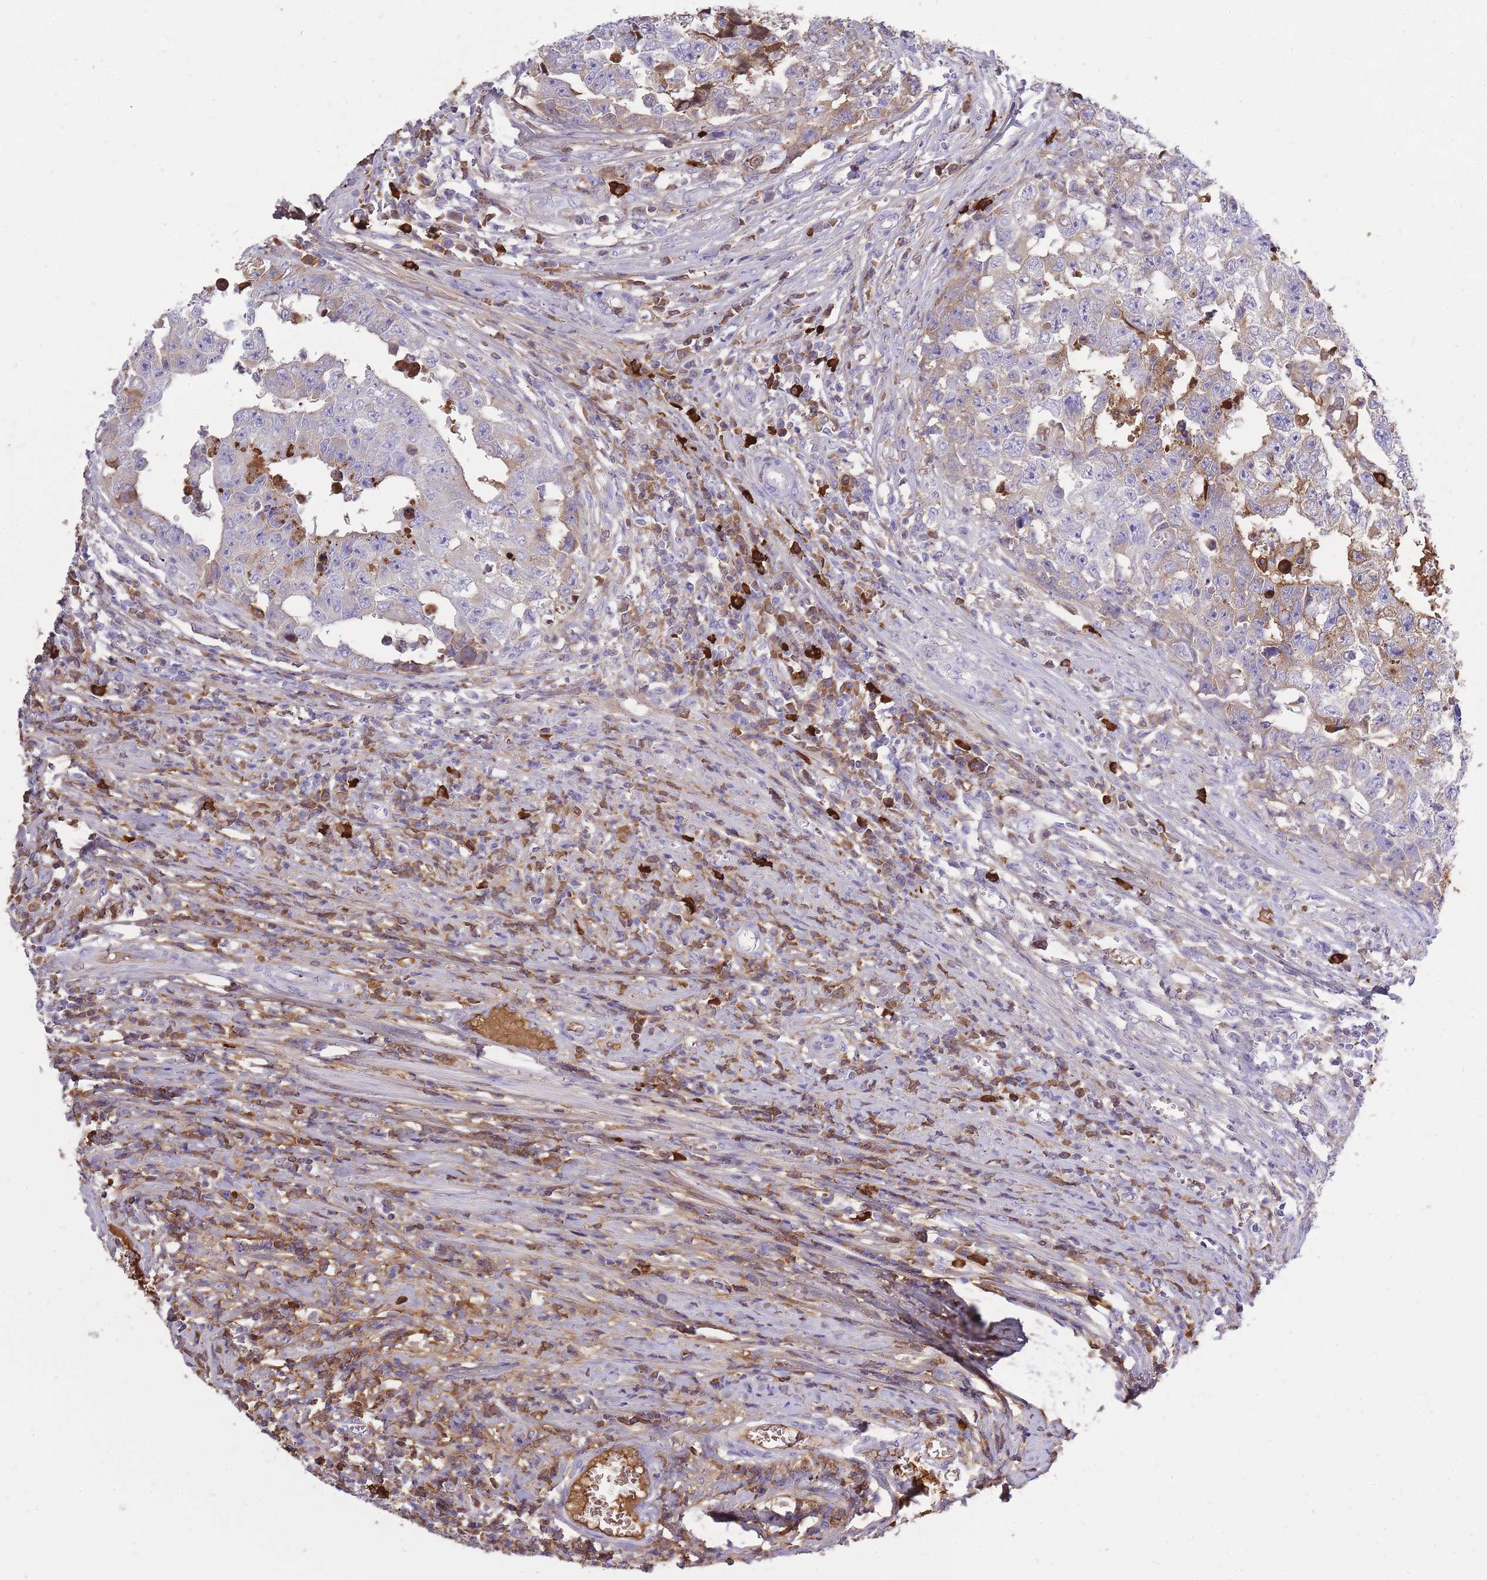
{"staining": {"intensity": "moderate", "quantity": "<25%", "location": "cytoplasmic/membranous"}, "tissue": "testis cancer", "cell_type": "Tumor cells", "image_type": "cancer", "snomed": [{"axis": "morphology", "description": "Carcinoma, Embryonal, NOS"}, {"axis": "topography", "description": "Testis"}], "caption": "Embryonal carcinoma (testis) stained with IHC displays moderate cytoplasmic/membranous staining in approximately <25% of tumor cells. Using DAB (brown) and hematoxylin (blue) stains, captured at high magnification using brightfield microscopy.", "gene": "IGKV1D-42", "patient": {"sex": "male", "age": 25}}